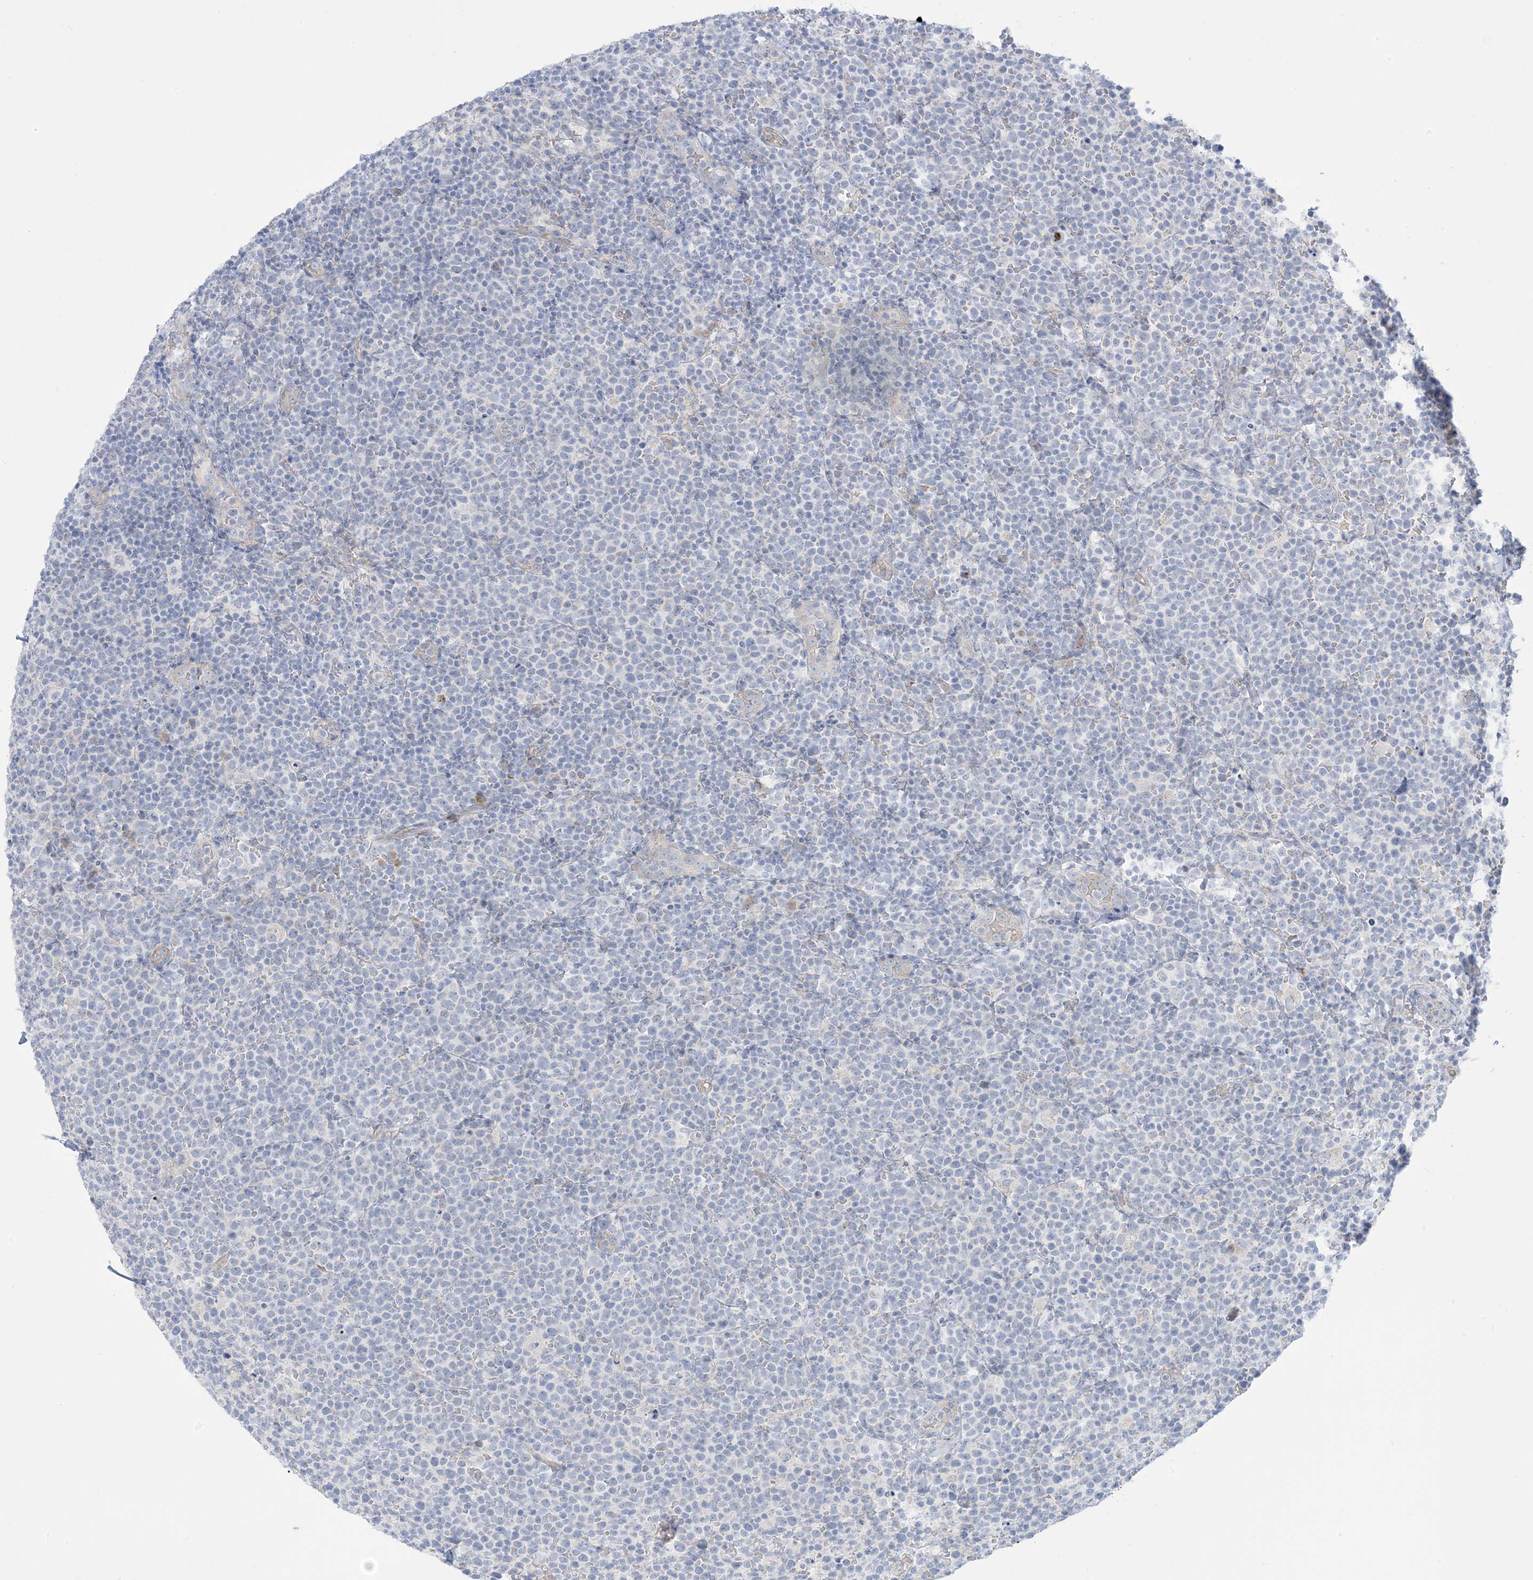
{"staining": {"intensity": "negative", "quantity": "none", "location": "none"}, "tissue": "lymphoma", "cell_type": "Tumor cells", "image_type": "cancer", "snomed": [{"axis": "morphology", "description": "Malignant lymphoma, non-Hodgkin's type, High grade"}, {"axis": "topography", "description": "Lymph node"}], "caption": "Immunohistochemistry micrograph of neoplastic tissue: human high-grade malignant lymphoma, non-Hodgkin's type stained with DAB (3,3'-diaminobenzidine) displays no significant protein staining in tumor cells.", "gene": "XIRP2", "patient": {"sex": "male", "age": 61}}